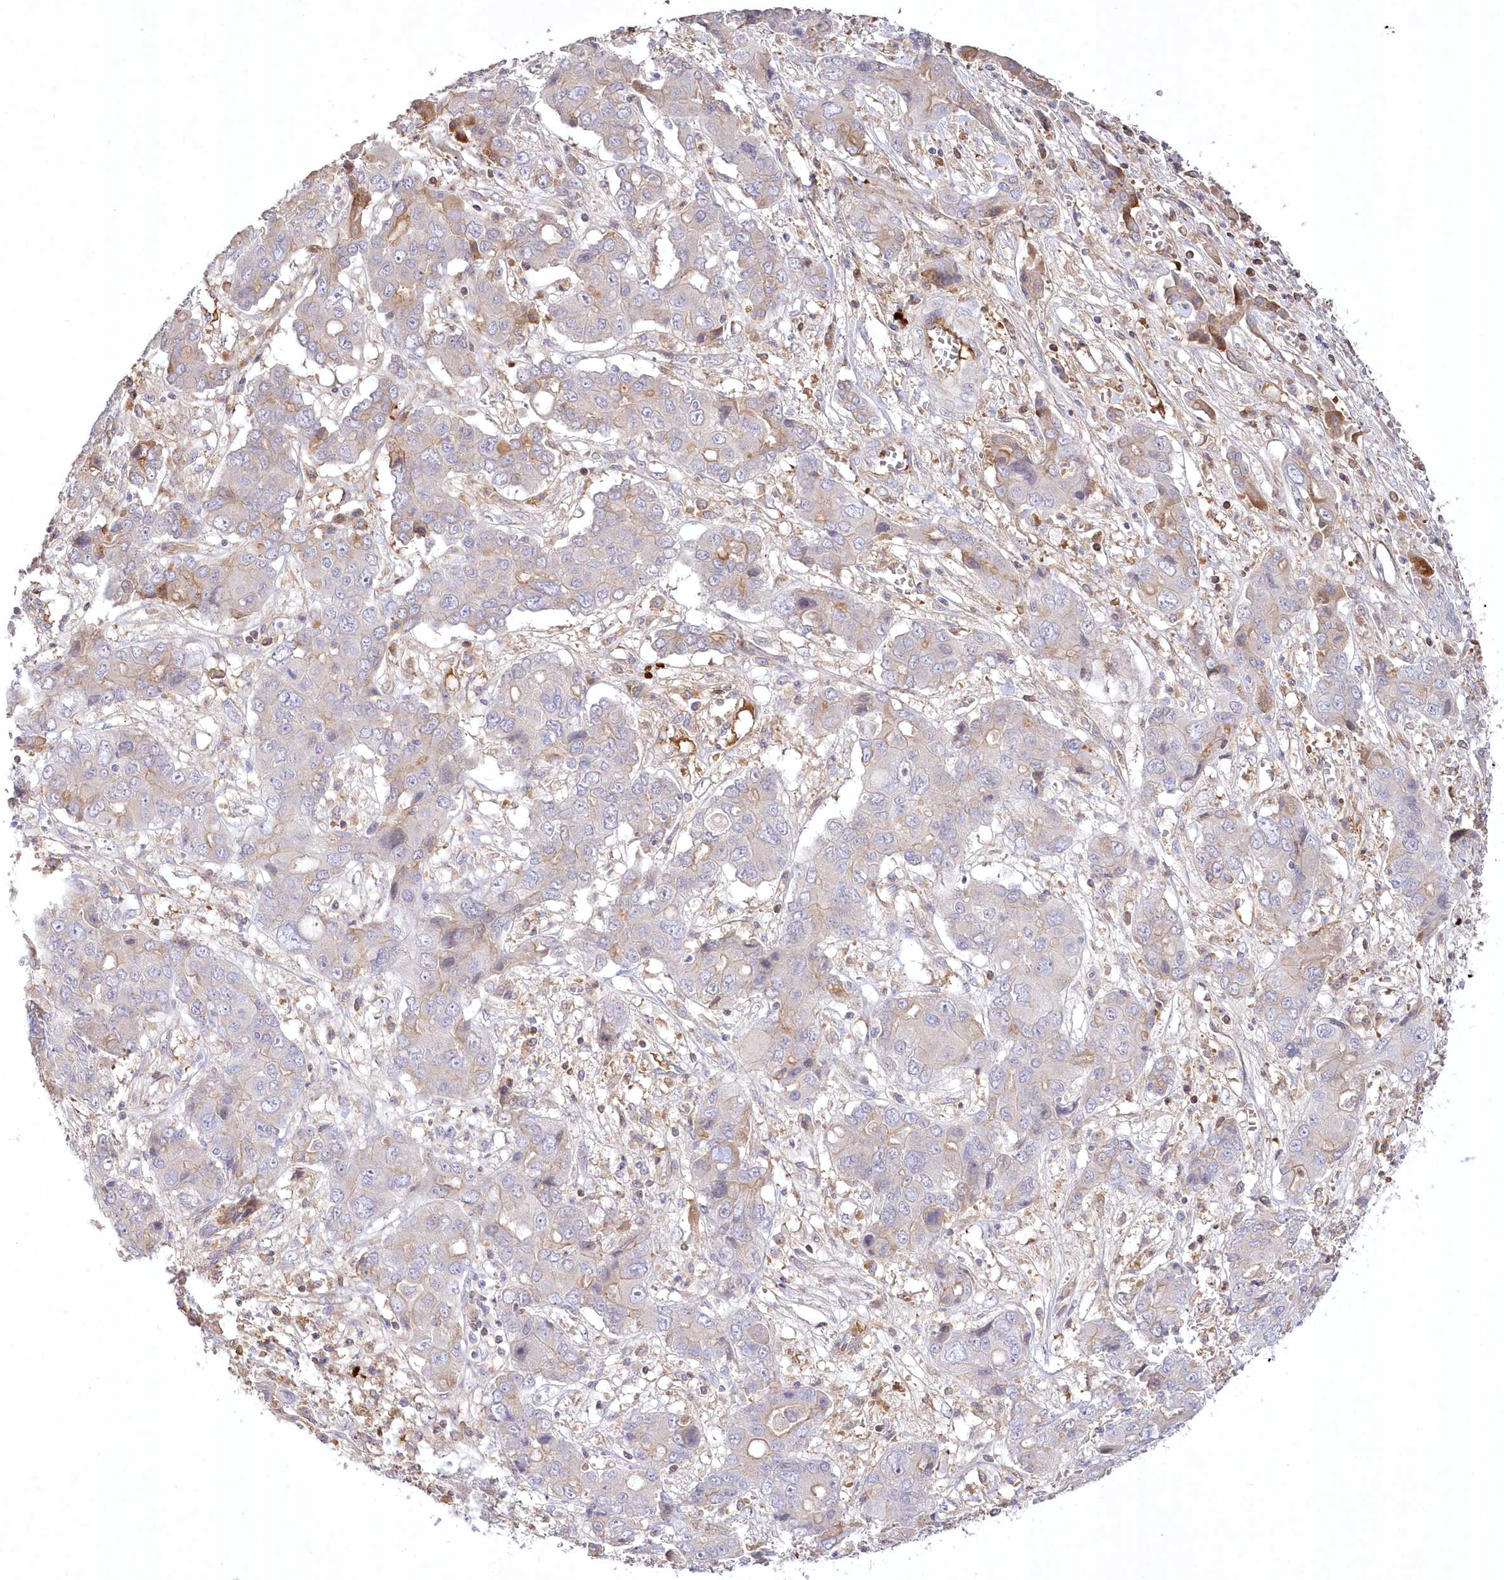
{"staining": {"intensity": "moderate", "quantity": "<25%", "location": "cytoplasmic/membranous"}, "tissue": "liver cancer", "cell_type": "Tumor cells", "image_type": "cancer", "snomed": [{"axis": "morphology", "description": "Cholangiocarcinoma"}, {"axis": "topography", "description": "Liver"}], "caption": "This is an image of immunohistochemistry staining of liver cholangiocarcinoma, which shows moderate expression in the cytoplasmic/membranous of tumor cells.", "gene": "WBP1L", "patient": {"sex": "male", "age": 67}}